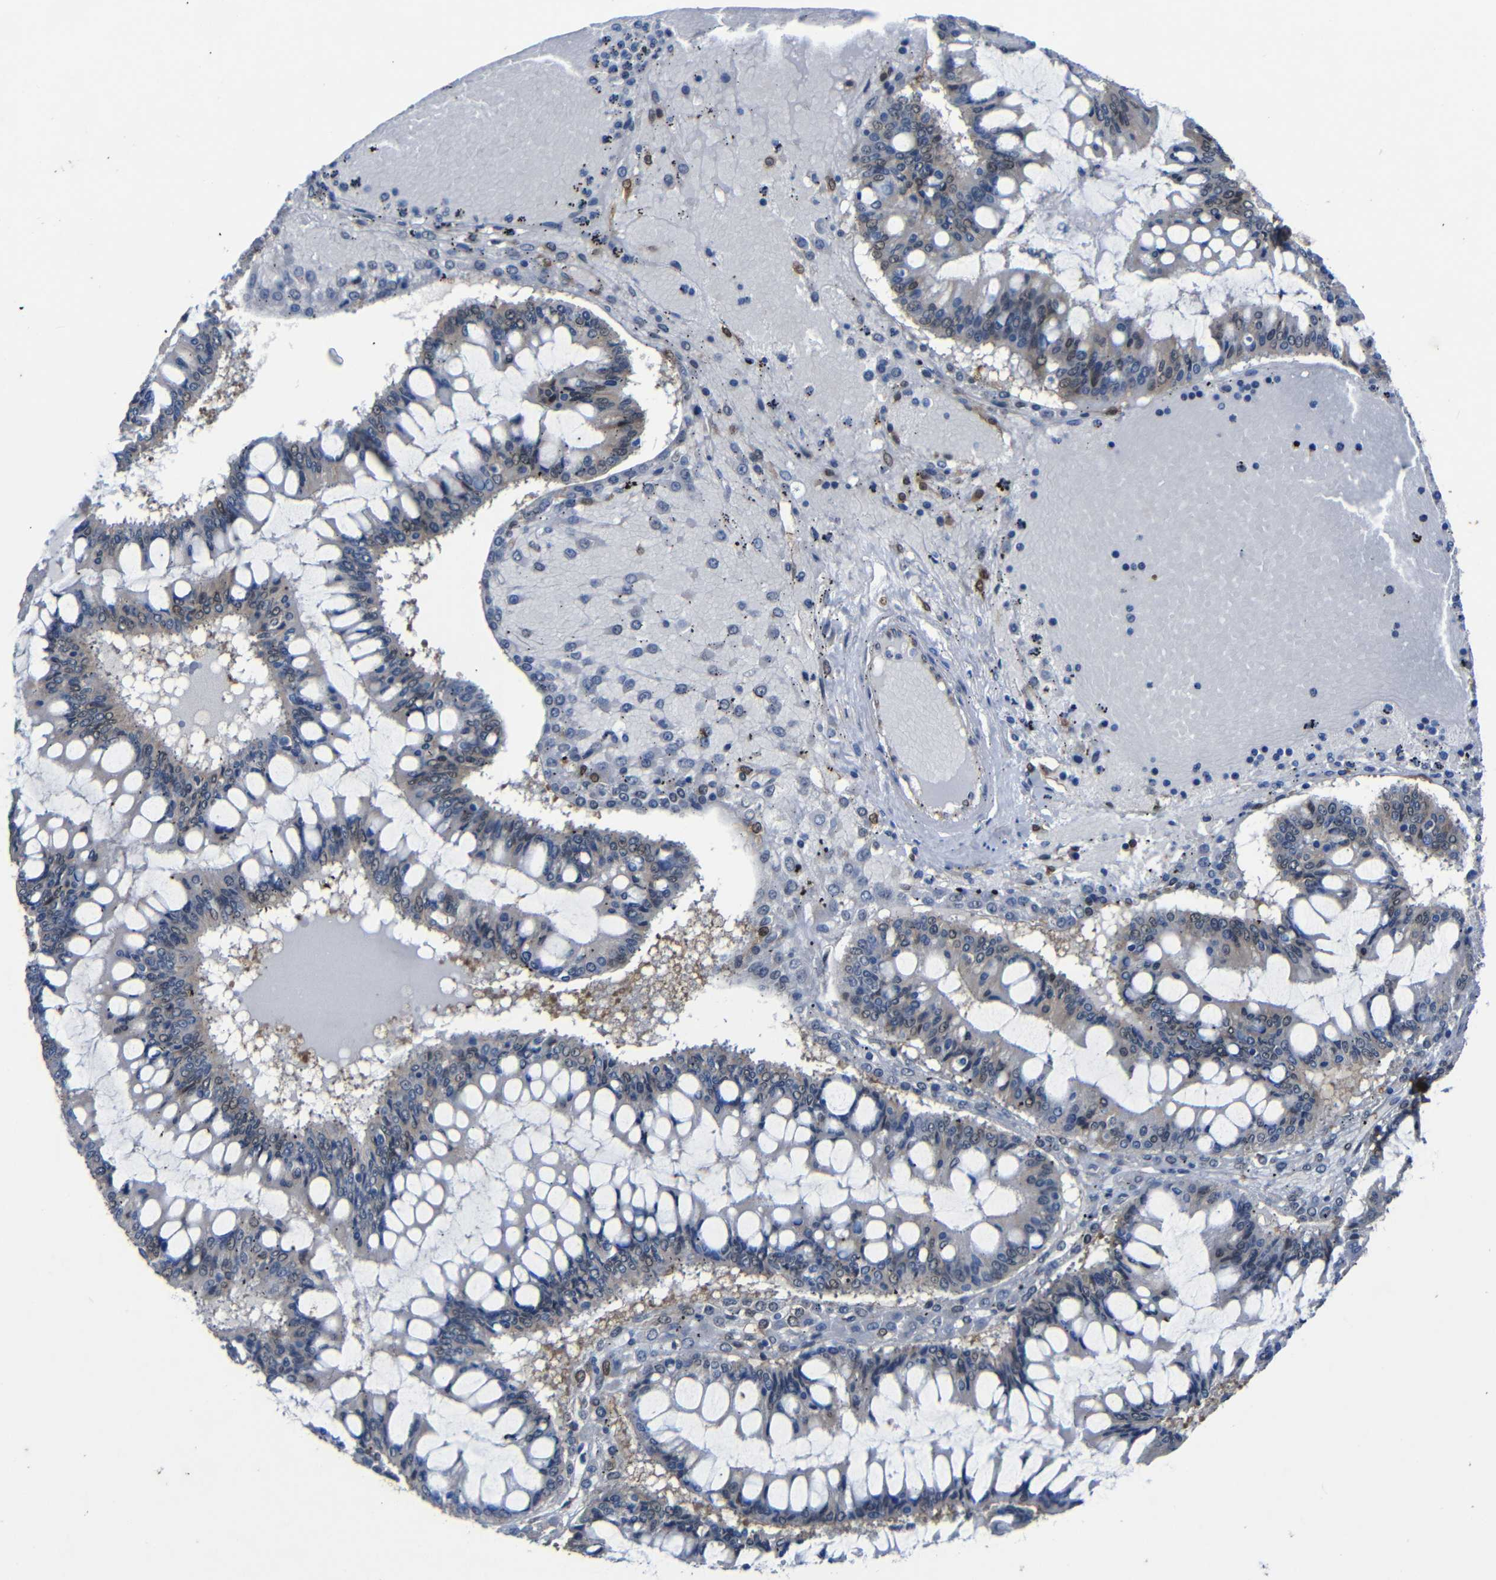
{"staining": {"intensity": "negative", "quantity": "none", "location": "none"}, "tissue": "ovarian cancer", "cell_type": "Tumor cells", "image_type": "cancer", "snomed": [{"axis": "morphology", "description": "Cystadenocarcinoma, mucinous, NOS"}, {"axis": "topography", "description": "Ovary"}], "caption": "An immunohistochemistry (IHC) image of ovarian cancer (mucinous cystadenocarcinoma) is shown. There is no staining in tumor cells of ovarian cancer (mucinous cystadenocarcinoma).", "gene": "YAP1", "patient": {"sex": "female", "age": 73}}